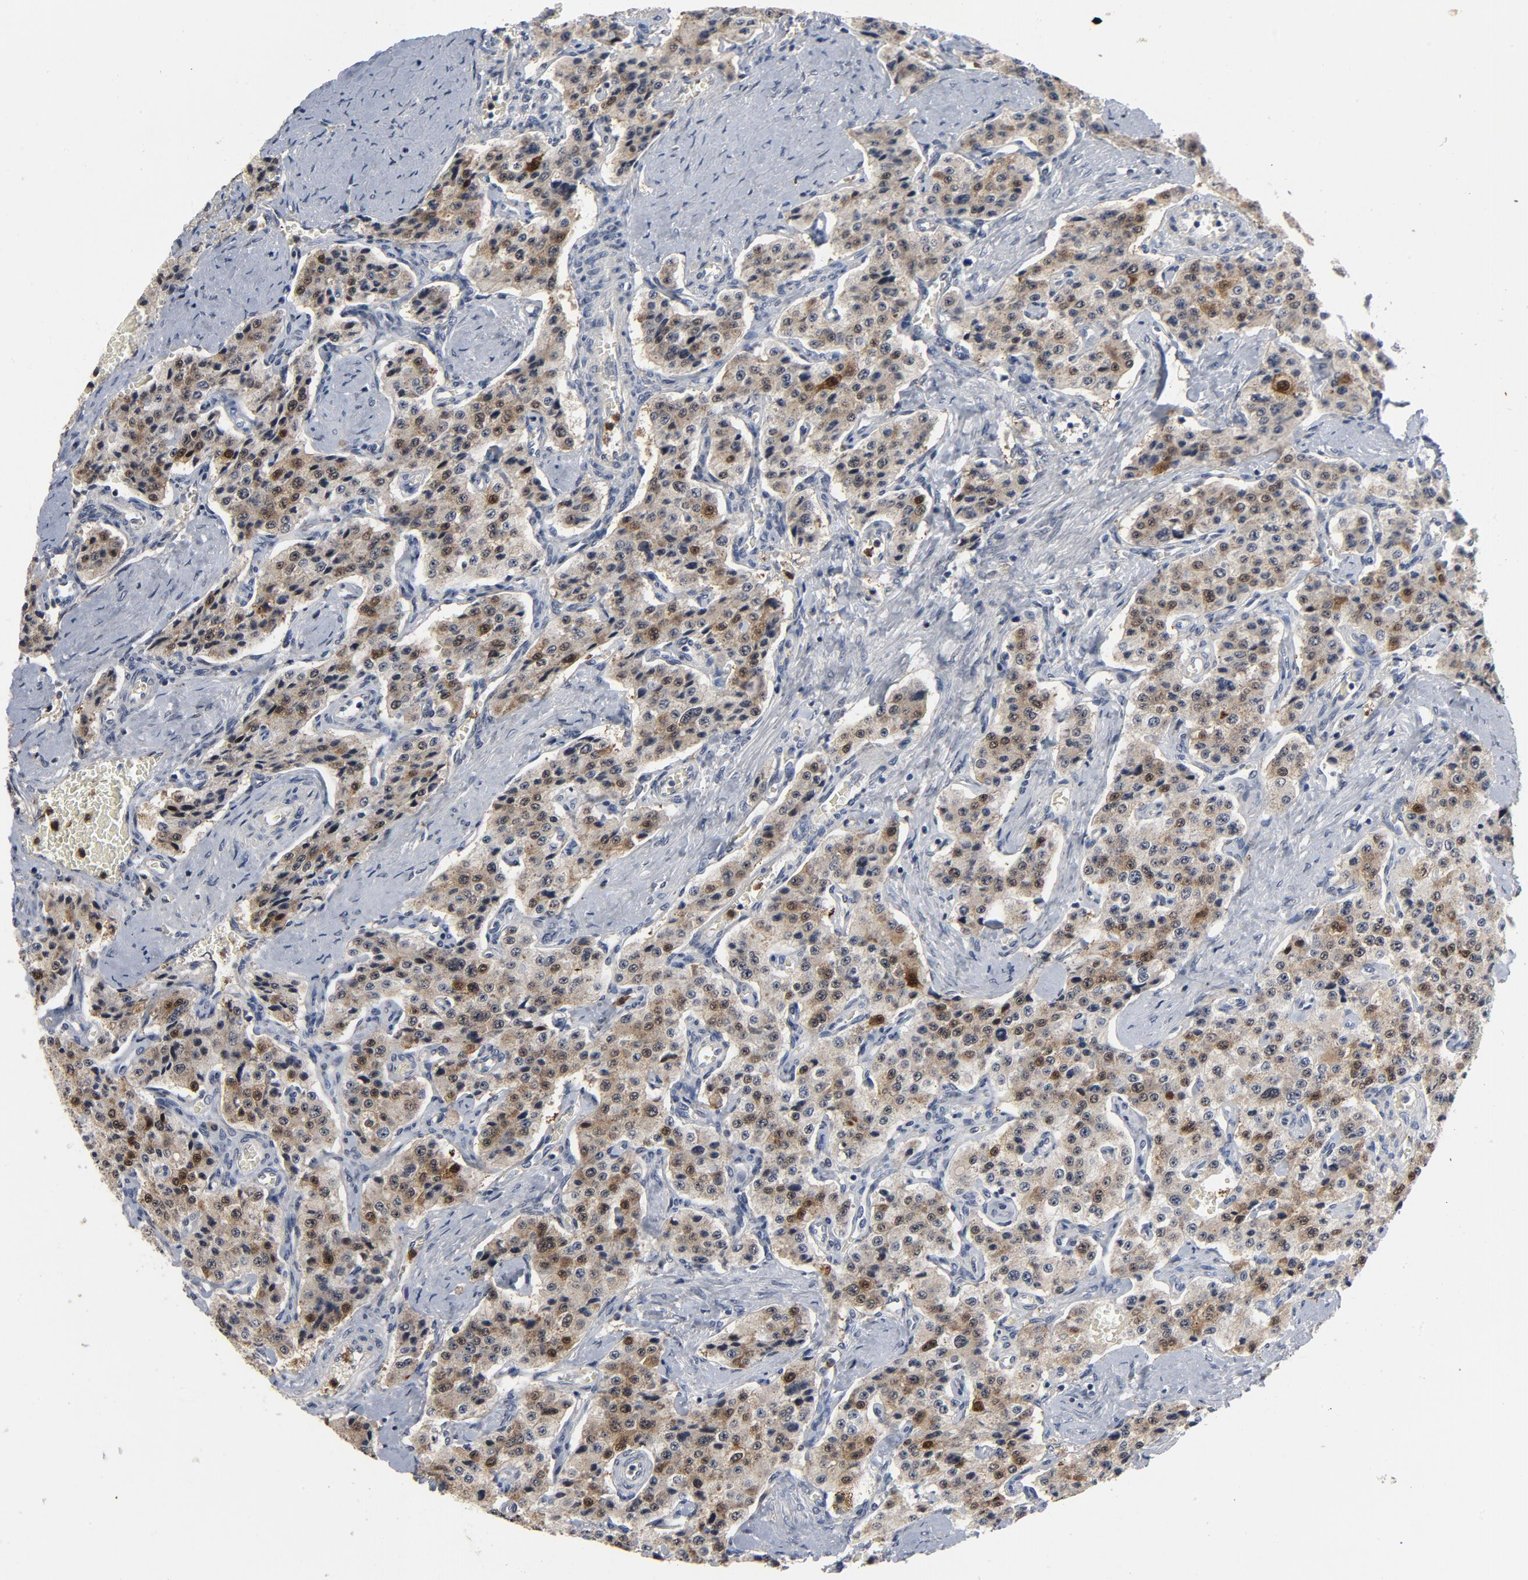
{"staining": {"intensity": "weak", "quantity": "<25%", "location": "cytoplasmic/membranous"}, "tissue": "carcinoid", "cell_type": "Tumor cells", "image_type": "cancer", "snomed": [{"axis": "morphology", "description": "Carcinoid, malignant, NOS"}, {"axis": "topography", "description": "Small intestine"}], "caption": "IHC photomicrograph of neoplastic tissue: human carcinoid (malignant) stained with DAB demonstrates no significant protein expression in tumor cells. (DAB (3,3'-diaminobenzidine) immunohistochemistry, high magnification).", "gene": "RTL5", "patient": {"sex": "male", "age": 52}}